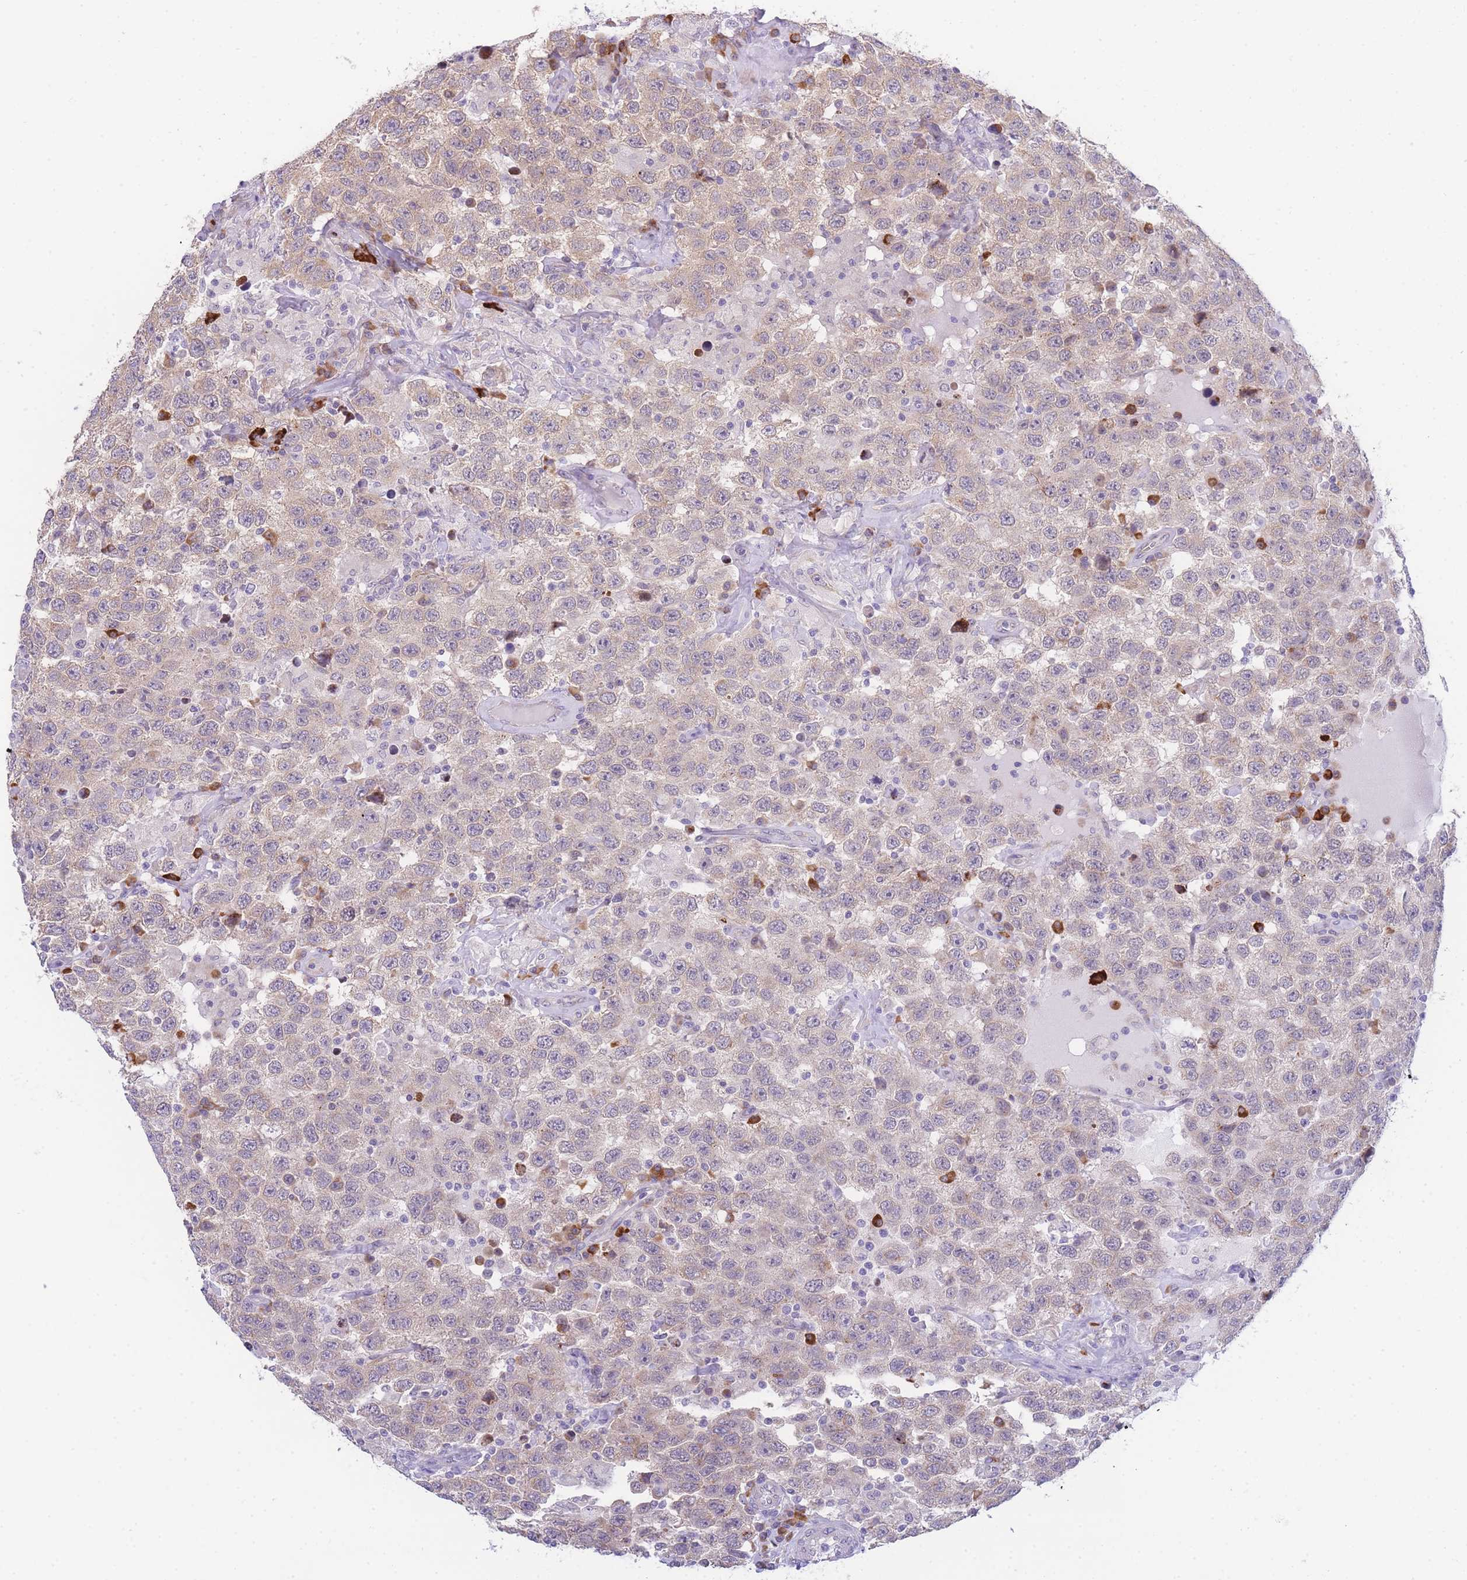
{"staining": {"intensity": "weak", "quantity": "25%-75%", "location": "cytoplasmic/membranous"}, "tissue": "testis cancer", "cell_type": "Tumor cells", "image_type": "cancer", "snomed": [{"axis": "morphology", "description": "Seminoma, NOS"}, {"axis": "topography", "description": "Testis"}], "caption": "Seminoma (testis) was stained to show a protein in brown. There is low levels of weak cytoplasmic/membranous positivity in approximately 25%-75% of tumor cells. (DAB IHC, brown staining for protein, blue staining for nuclei).", "gene": "ZNF510", "patient": {"sex": "male", "age": 41}}